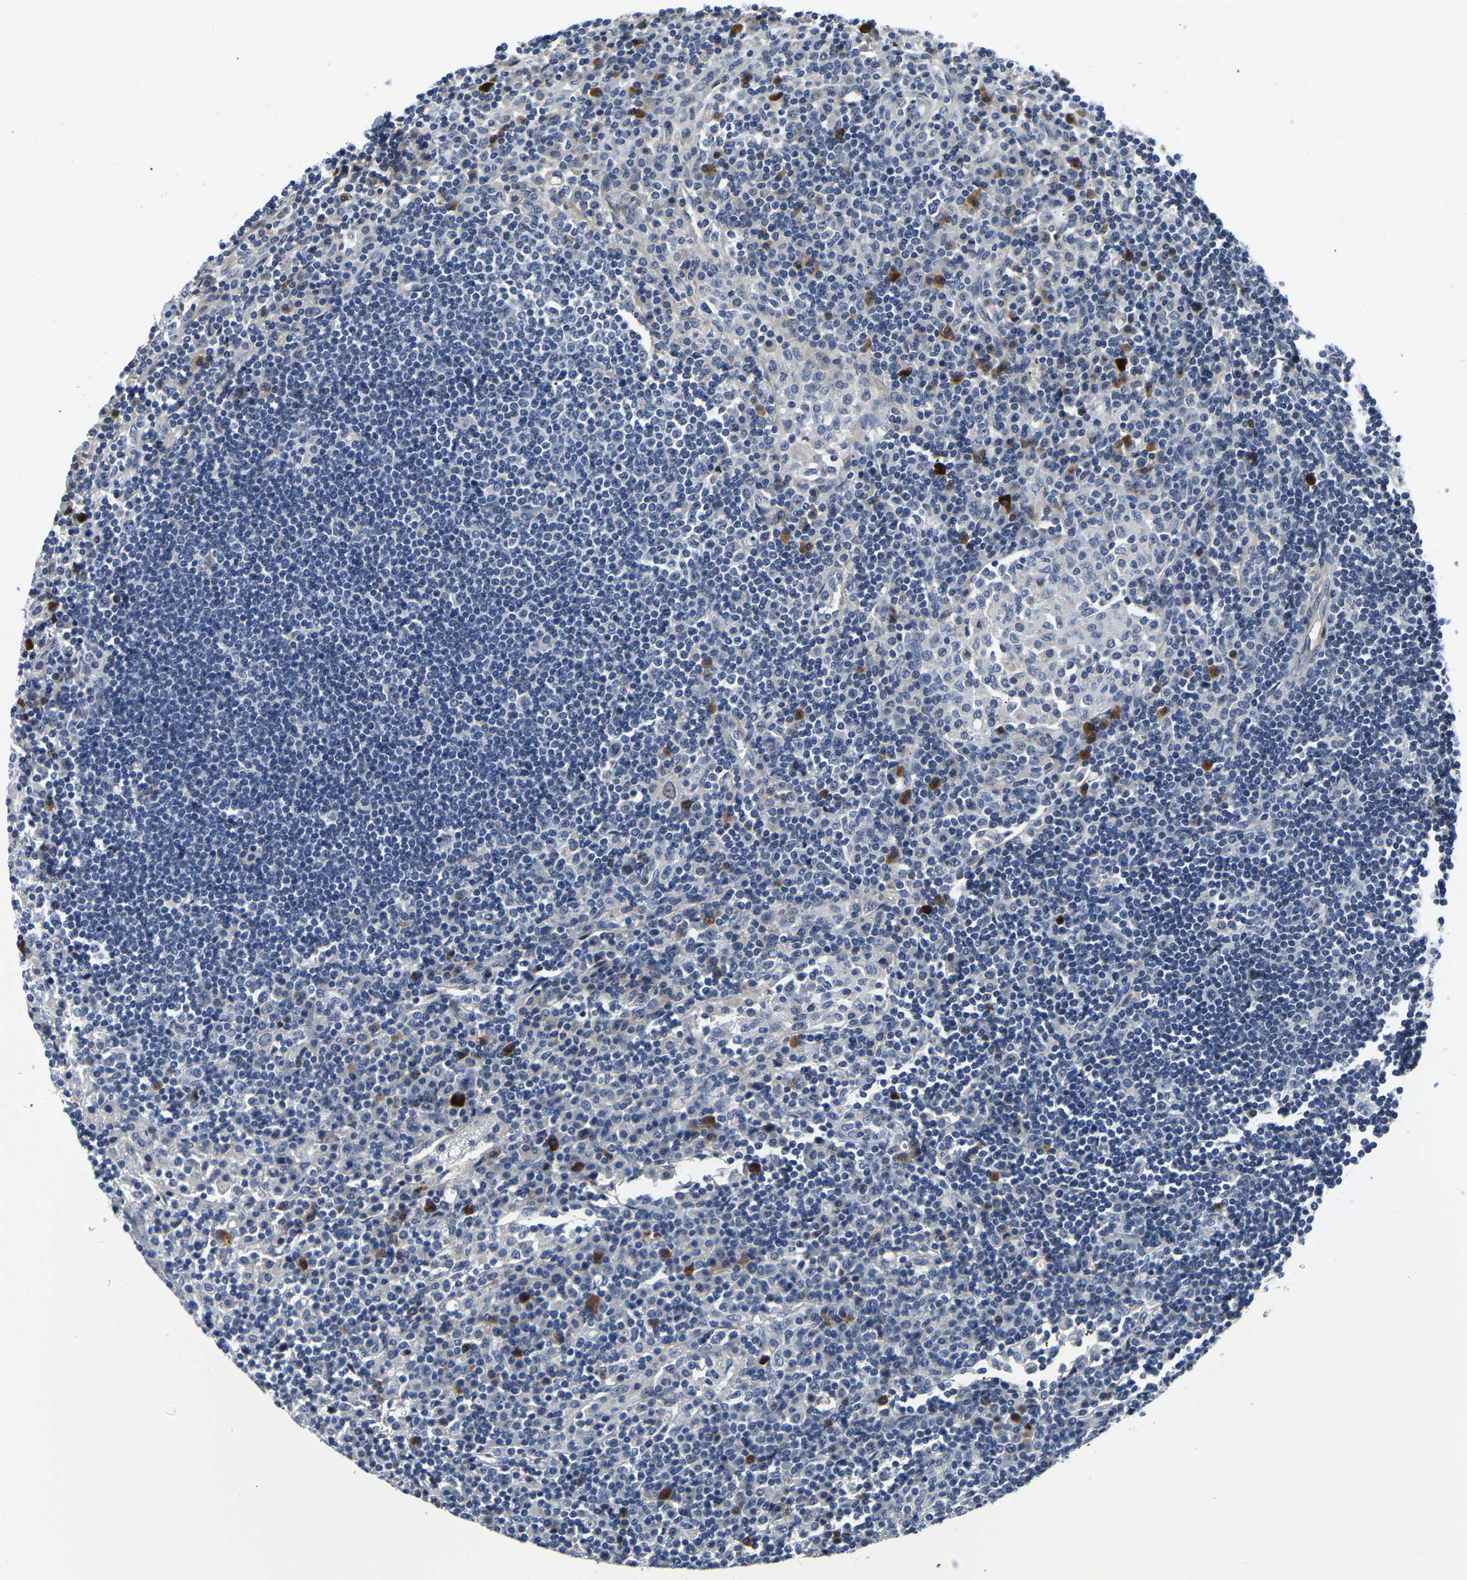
{"staining": {"intensity": "moderate", "quantity": "<25%", "location": "cytoplasmic/membranous"}, "tissue": "lymph node", "cell_type": "Non-germinal center cells", "image_type": "normal", "snomed": [{"axis": "morphology", "description": "Normal tissue, NOS"}, {"axis": "topography", "description": "Lymph node"}], "caption": "Immunohistochemistry (IHC) image of benign lymph node: human lymph node stained using immunohistochemistry displays low levels of moderate protein expression localized specifically in the cytoplasmic/membranous of non-germinal center cells, appearing as a cytoplasmic/membranous brown color.", "gene": "LIAS", "patient": {"sex": "female", "age": 53}}